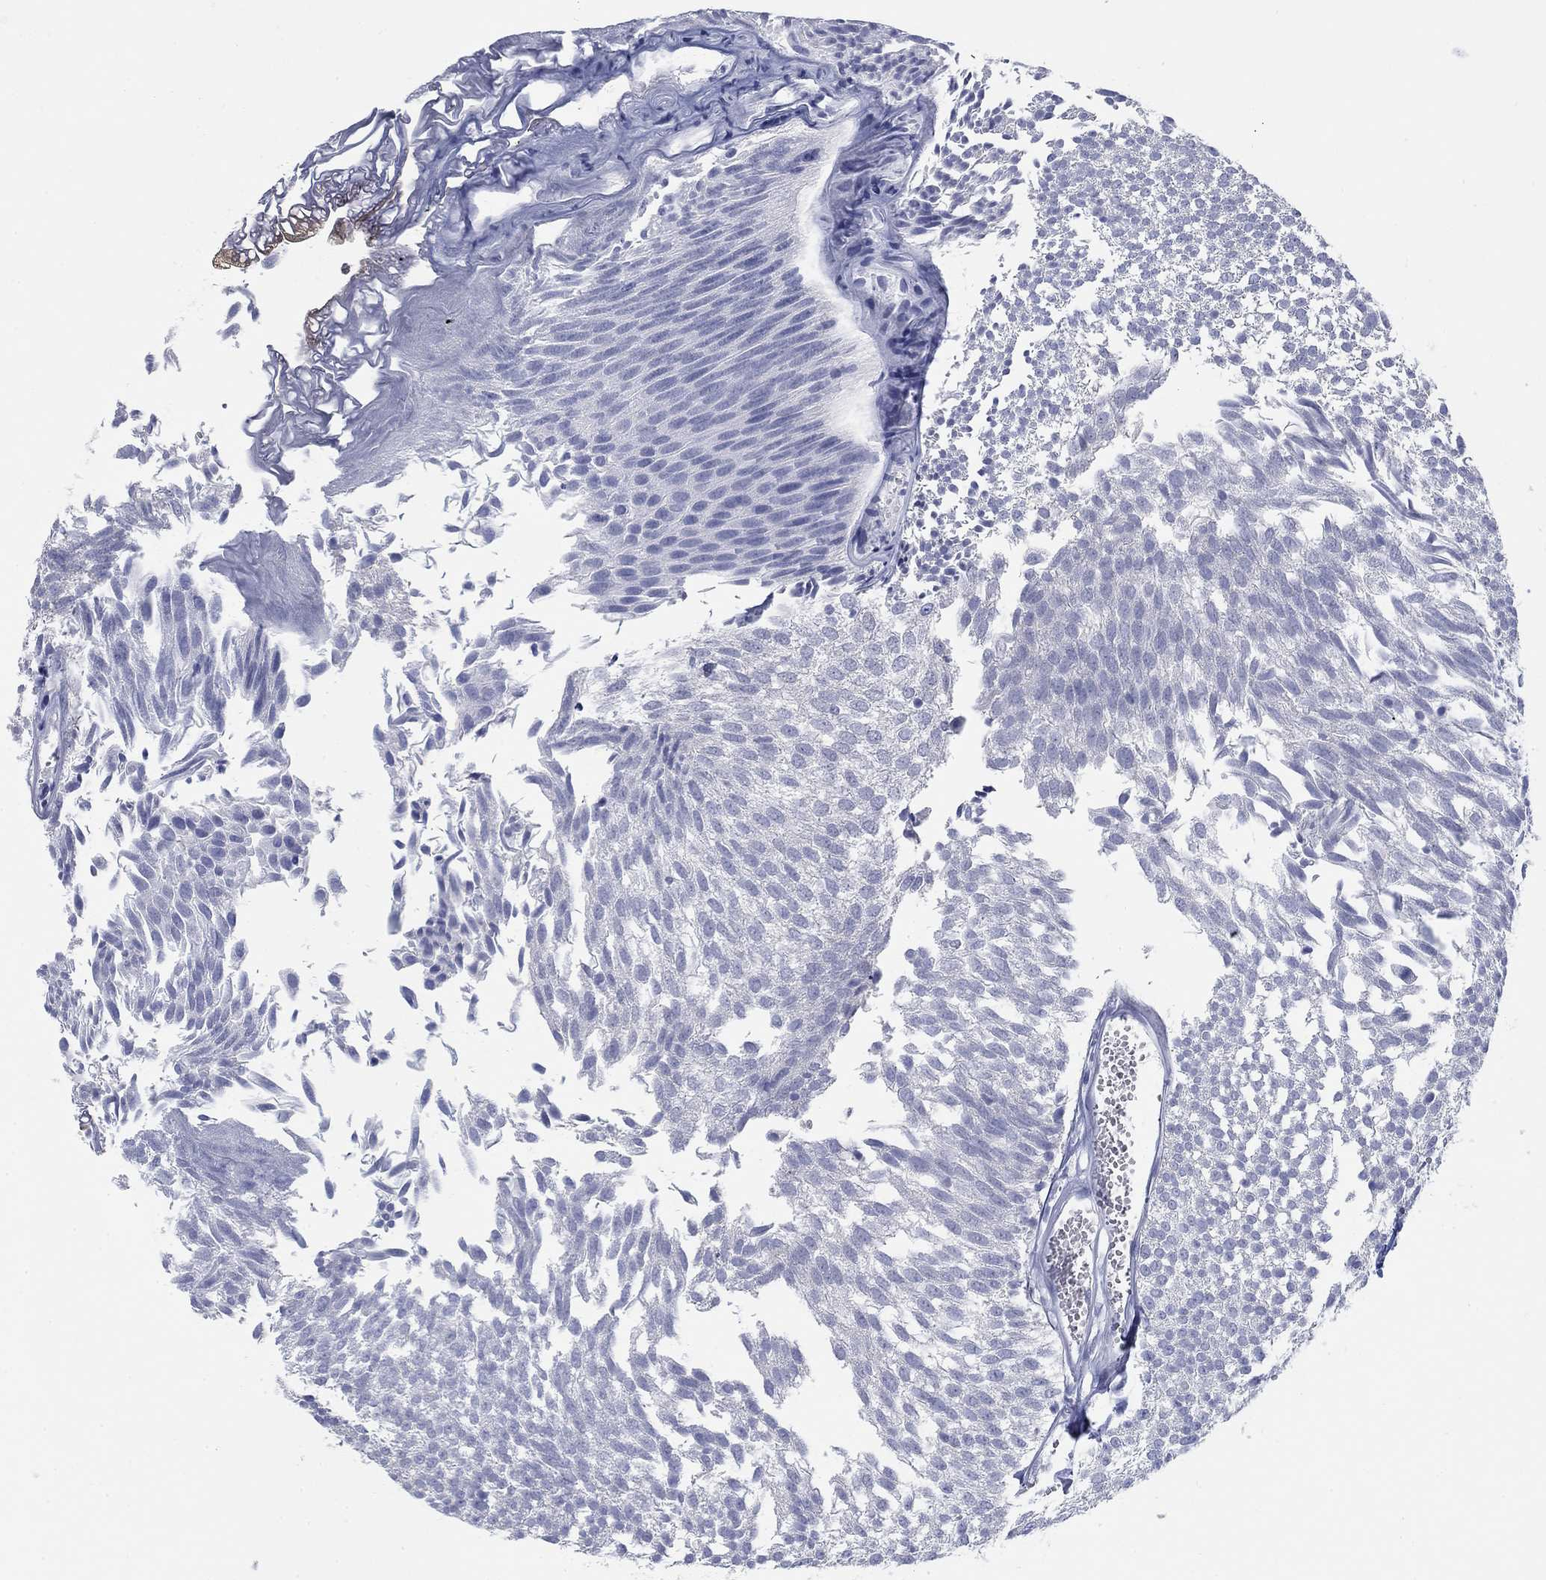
{"staining": {"intensity": "negative", "quantity": "none", "location": "none"}, "tissue": "urothelial cancer", "cell_type": "Tumor cells", "image_type": "cancer", "snomed": [{"axis": "morphology", "description": "Urothelial carcinoma, Low grade"}, {"axis": "topography", "description": "Urinary bladder"}], "caption": "Protein analysis of urothelial cancer reveals no significant staining in tumor cells. (DAB (3,3'-diaminobenzidine) immunohistochemistry, high magnification).", "gene": "ATP6V1G2", "patient": {"sex": "male", "age": 52}}